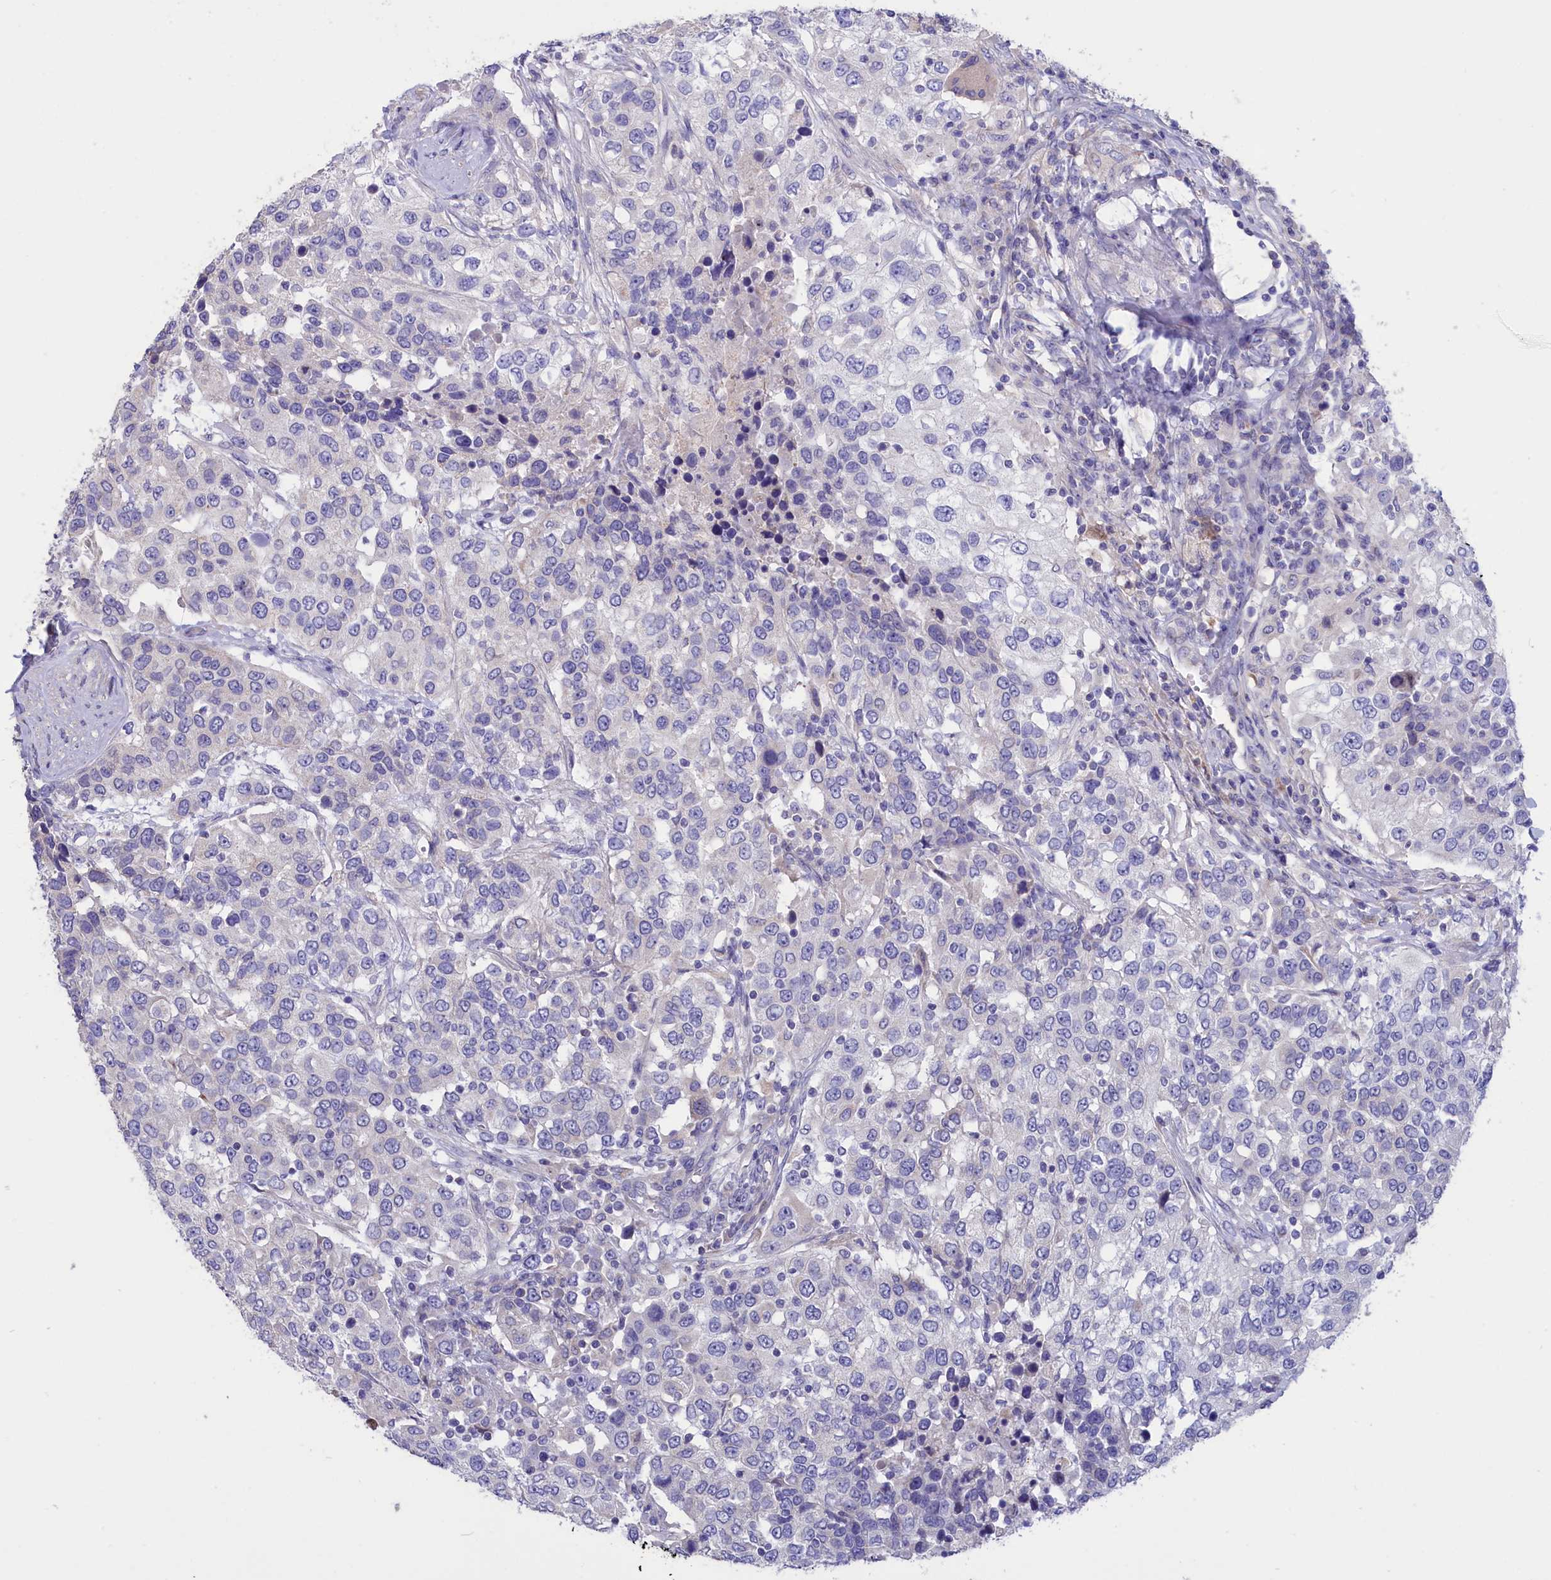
{"staining": {"intensity": "negative", "quantity": "none", "location": "none"}, "tissue": "urothelial cancer", "cell_type": "Tumor cells", "image_type": "cancer", "snomed": [{"axis": "morphology", "description": "Urothelial carcinoma, High grade"}, {"axis": "topography", "description": "Urinary bladder"}], "caption": "Tumor cells are negative for protein expression in human urothelial cancer.", "gene": "CYP2U1", "patient": {"sex": "female", "age": 80}}